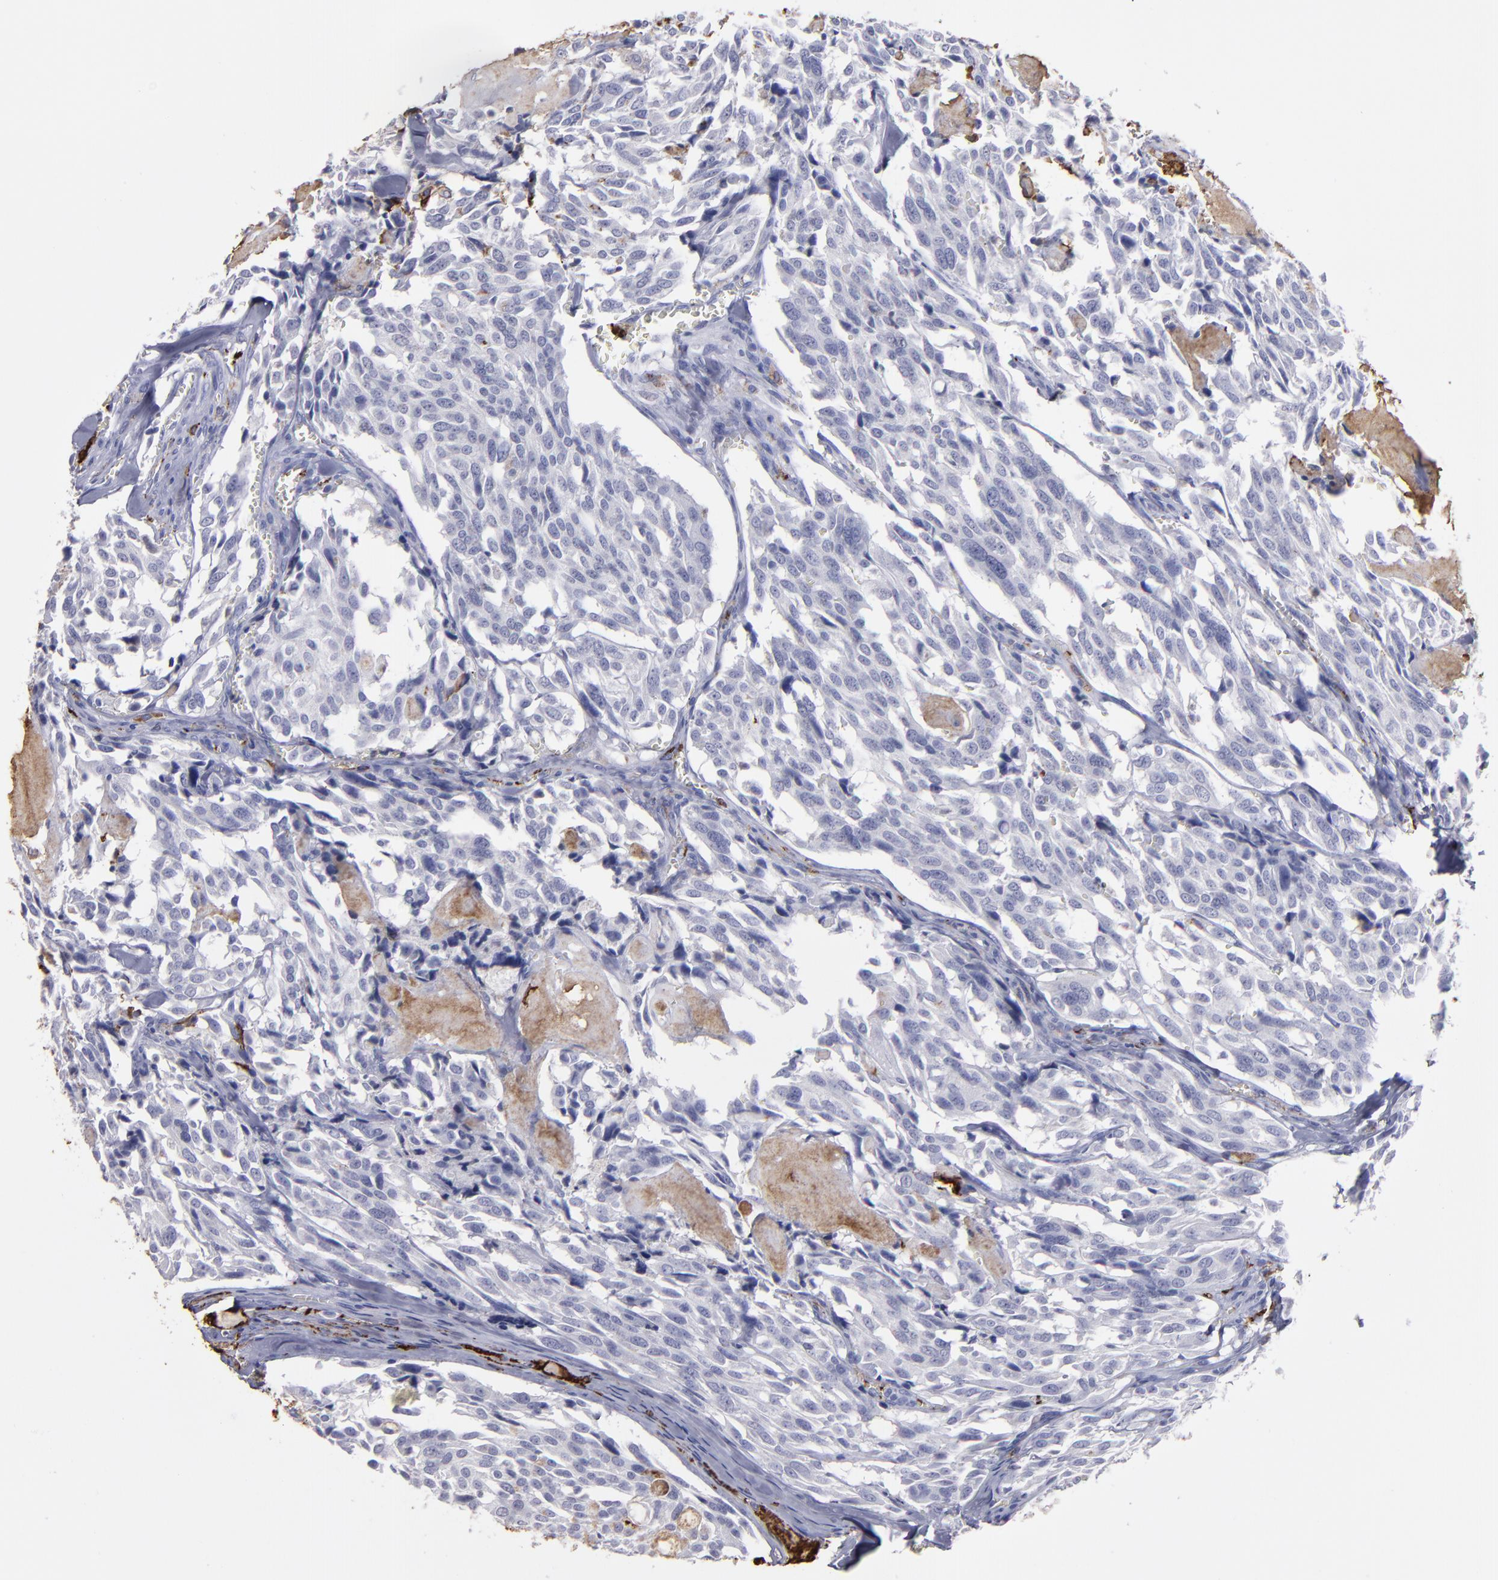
{"staining": {"intensity": "negative", "quantity": "none", "location": "none"}, "tissue": "thyroid cancer", "cell_type": "Tumor cells", "image_type": "cancer", "snomed": [{"axis": "morphology", "description": "Carcinoma, NOS"}, {"axis": "morphology", "description": "Carcinoid, malignant, NOS"}, {"axis": "topography", "description": "Thyroid gland"}], "caption": "There is no significant expression in tumor cells of thyroid carcinoid (malignant).", "gene": "CD36", "patient": {"sex": "male", "age": 33}}